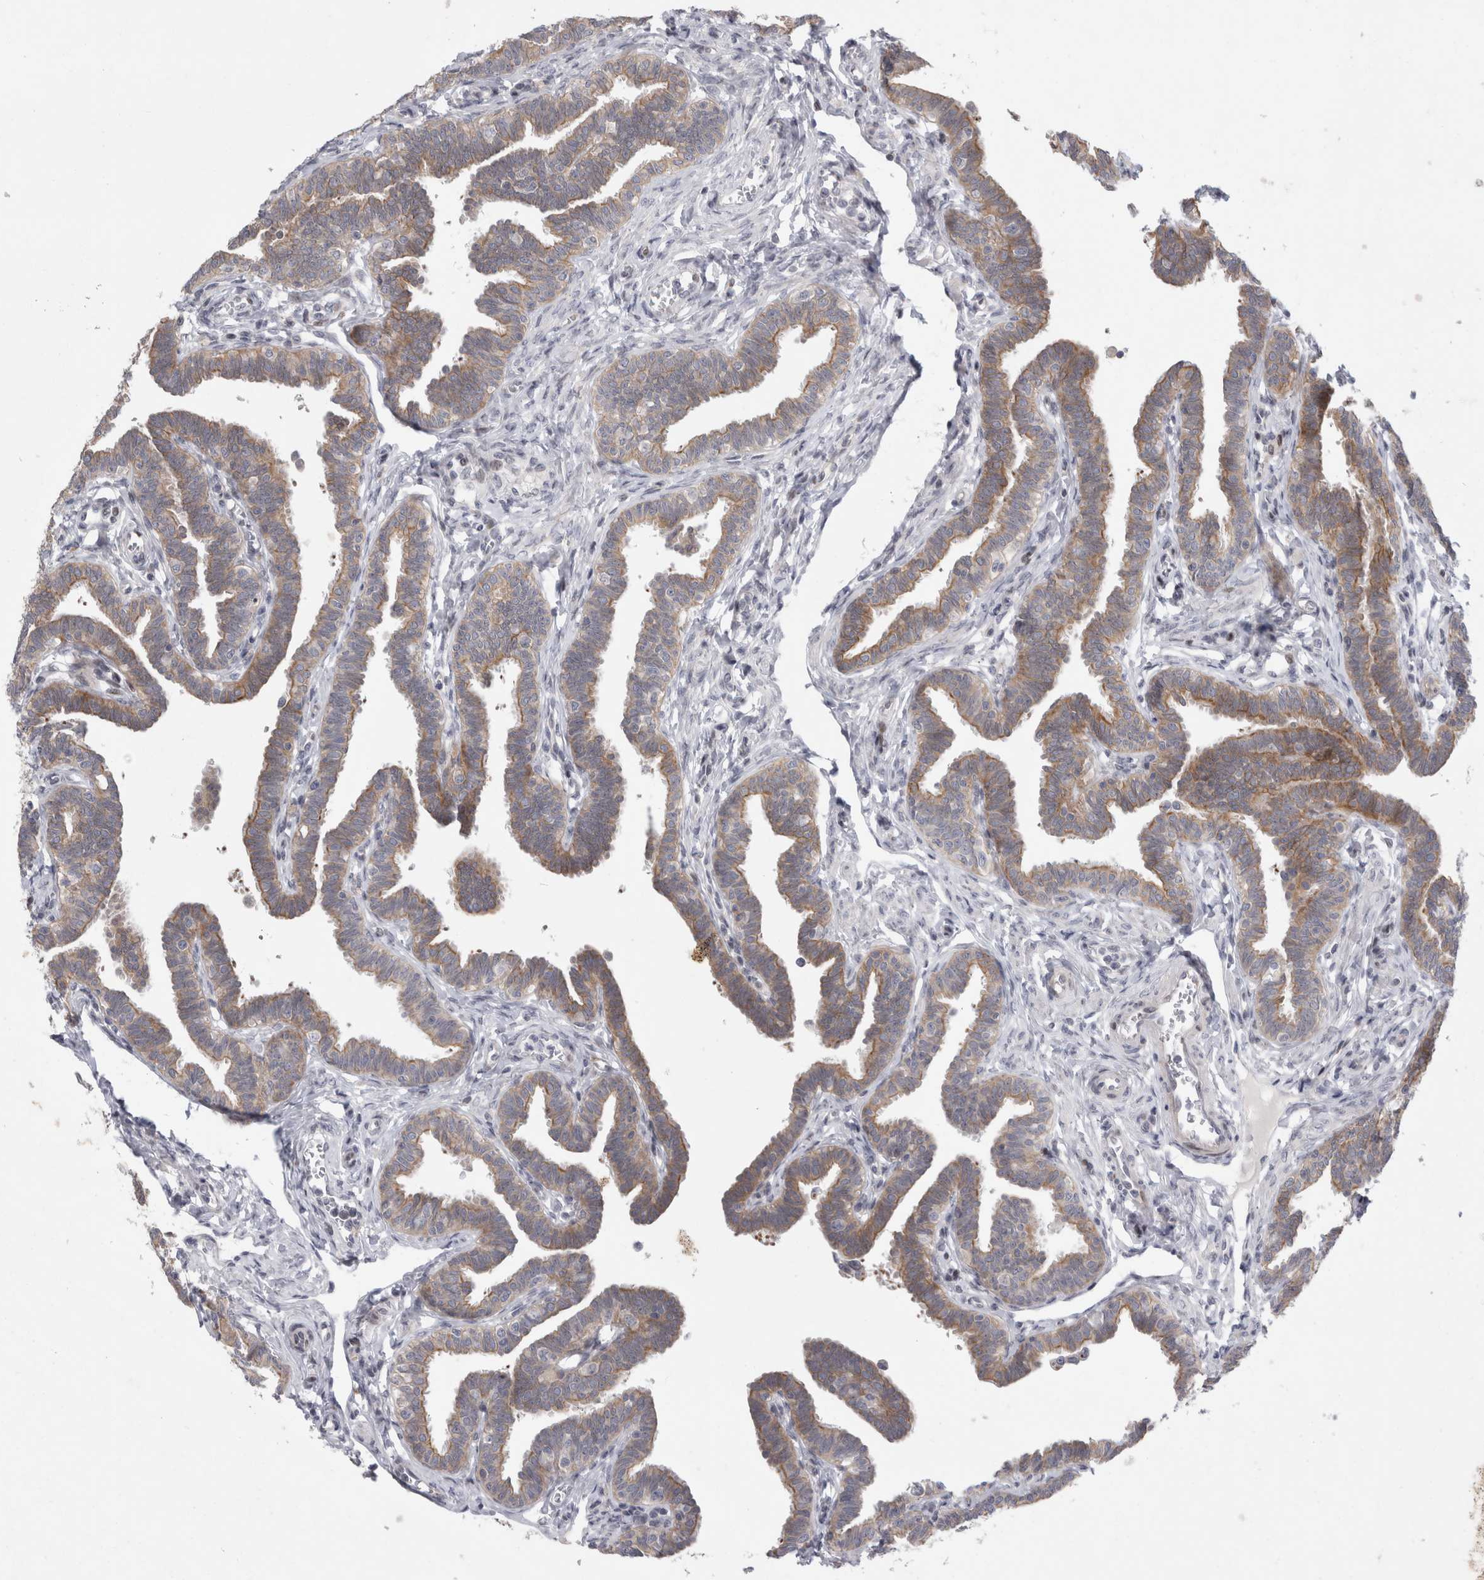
{"staining": {"intensity": "moderate", "quantity": ">75%", "location": "cytoplasmic/membranous"}, "tissue": "fallopian tube", "cell_type": "Glandular cells", "image_type": "normal", "snomed": [{"axis": "morphology", "description": "Normal tissue, NOS"}, {"axis": "topography", "description": "Fallopian tube"}, {"axis": "topography", "description": "Ovary"}], "caption": "Immunohistochemical staining of benign fallopian tube shows >75% levels of moderate cytoplasmic/membranous protein expression in approximately >75% of glandular cells.", "gene": "UTP25", "patient": {"sex": "female", "age": 23}}